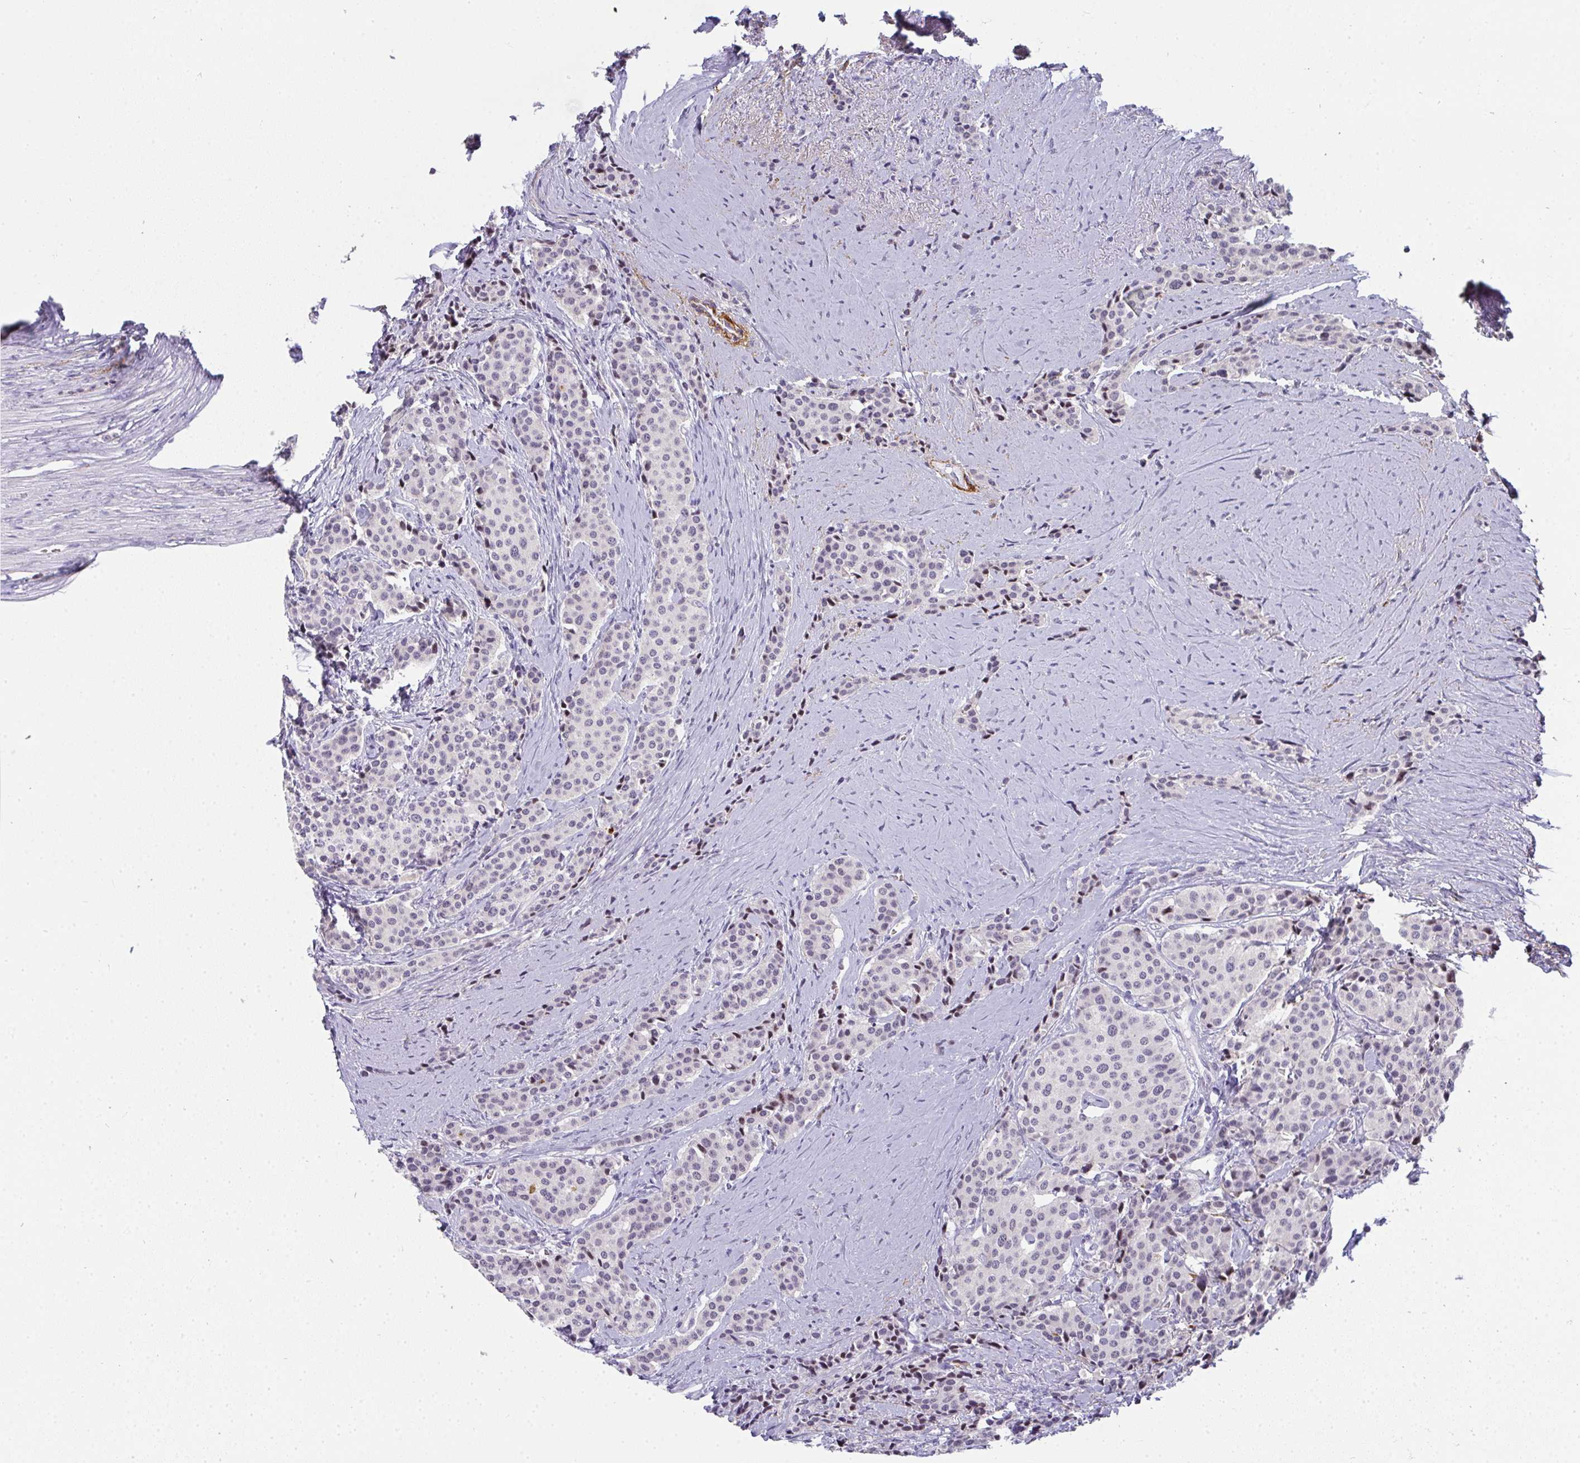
{"staining": {"intensity": "negative", "quantity": "none", "location": "none"}, "tissue": "carcinoid", "cell_type": "Tumor cells", "image_type": "cancer", "snomed": [{"axis": "morphology", "description": "Carcinoid, malignant, NOS"}, {"axis": "topography", "description": "Small intestine"}], "caption": "High power microscopy photomicrograph of an immunohistochemistry (IHC) histopathology image of carcinoid, revealing no significant expression in tumor cells.", "gene": "TNMD", "patient": {"sex": "male", "age": 73}}